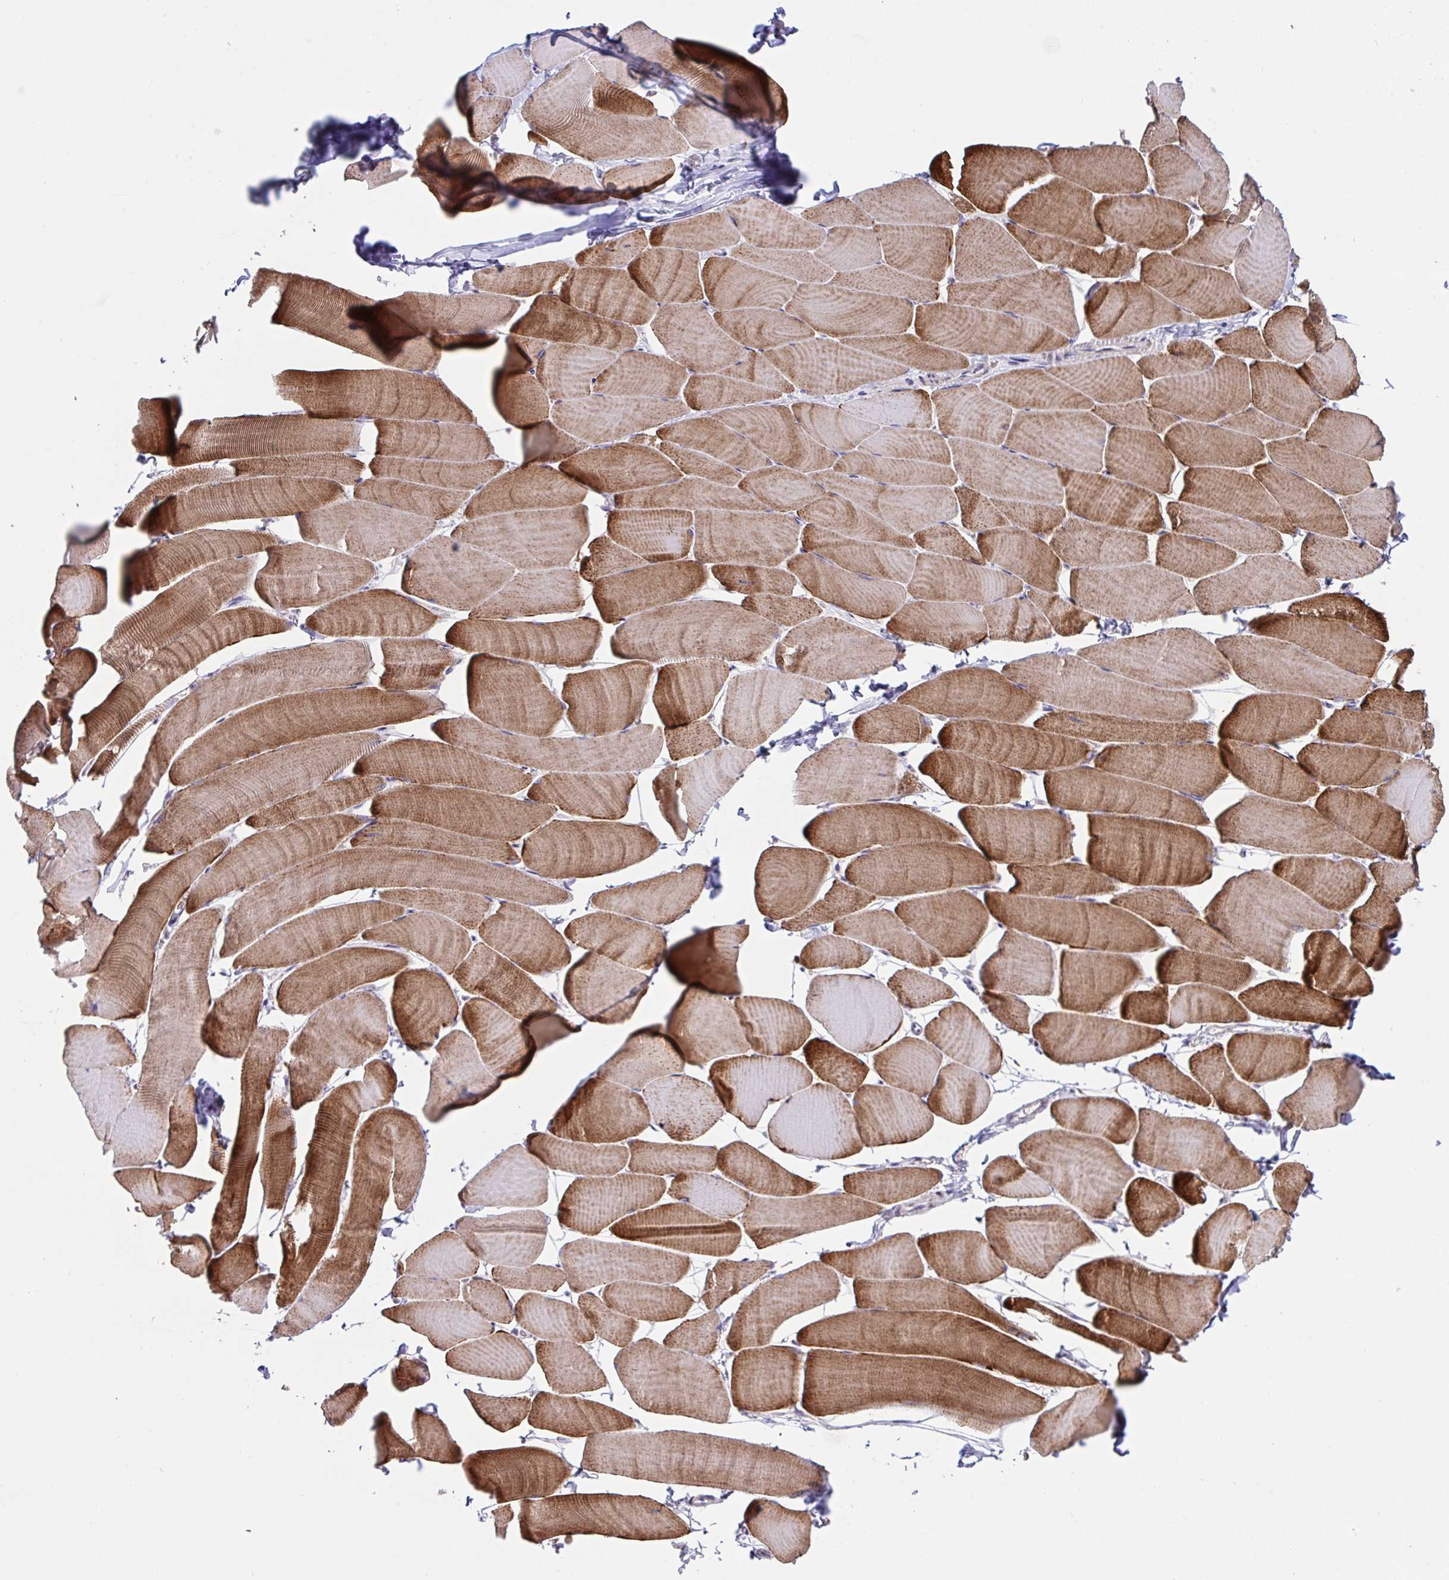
{"staining": {"intensity": "strong", "quantity": ">75%", "location": "cytoplasmic/membranous"}, "tissue": "skeletal muscle", "cell_type": "Myocytes", "image_type": "normal", "snomed": [{"axis": "morphology", "description": "Normal tissue, NOS"}, {"axis": "topography", "description": "Skeletal muscle"}], "caption": "Human skeletal muscle stained with a brown dye shows strong cytoplasmic/membranous positive staining in about >75% of myocytes.", "gene": "DOK7", "patient": {"sex": "male", "age": 25}}